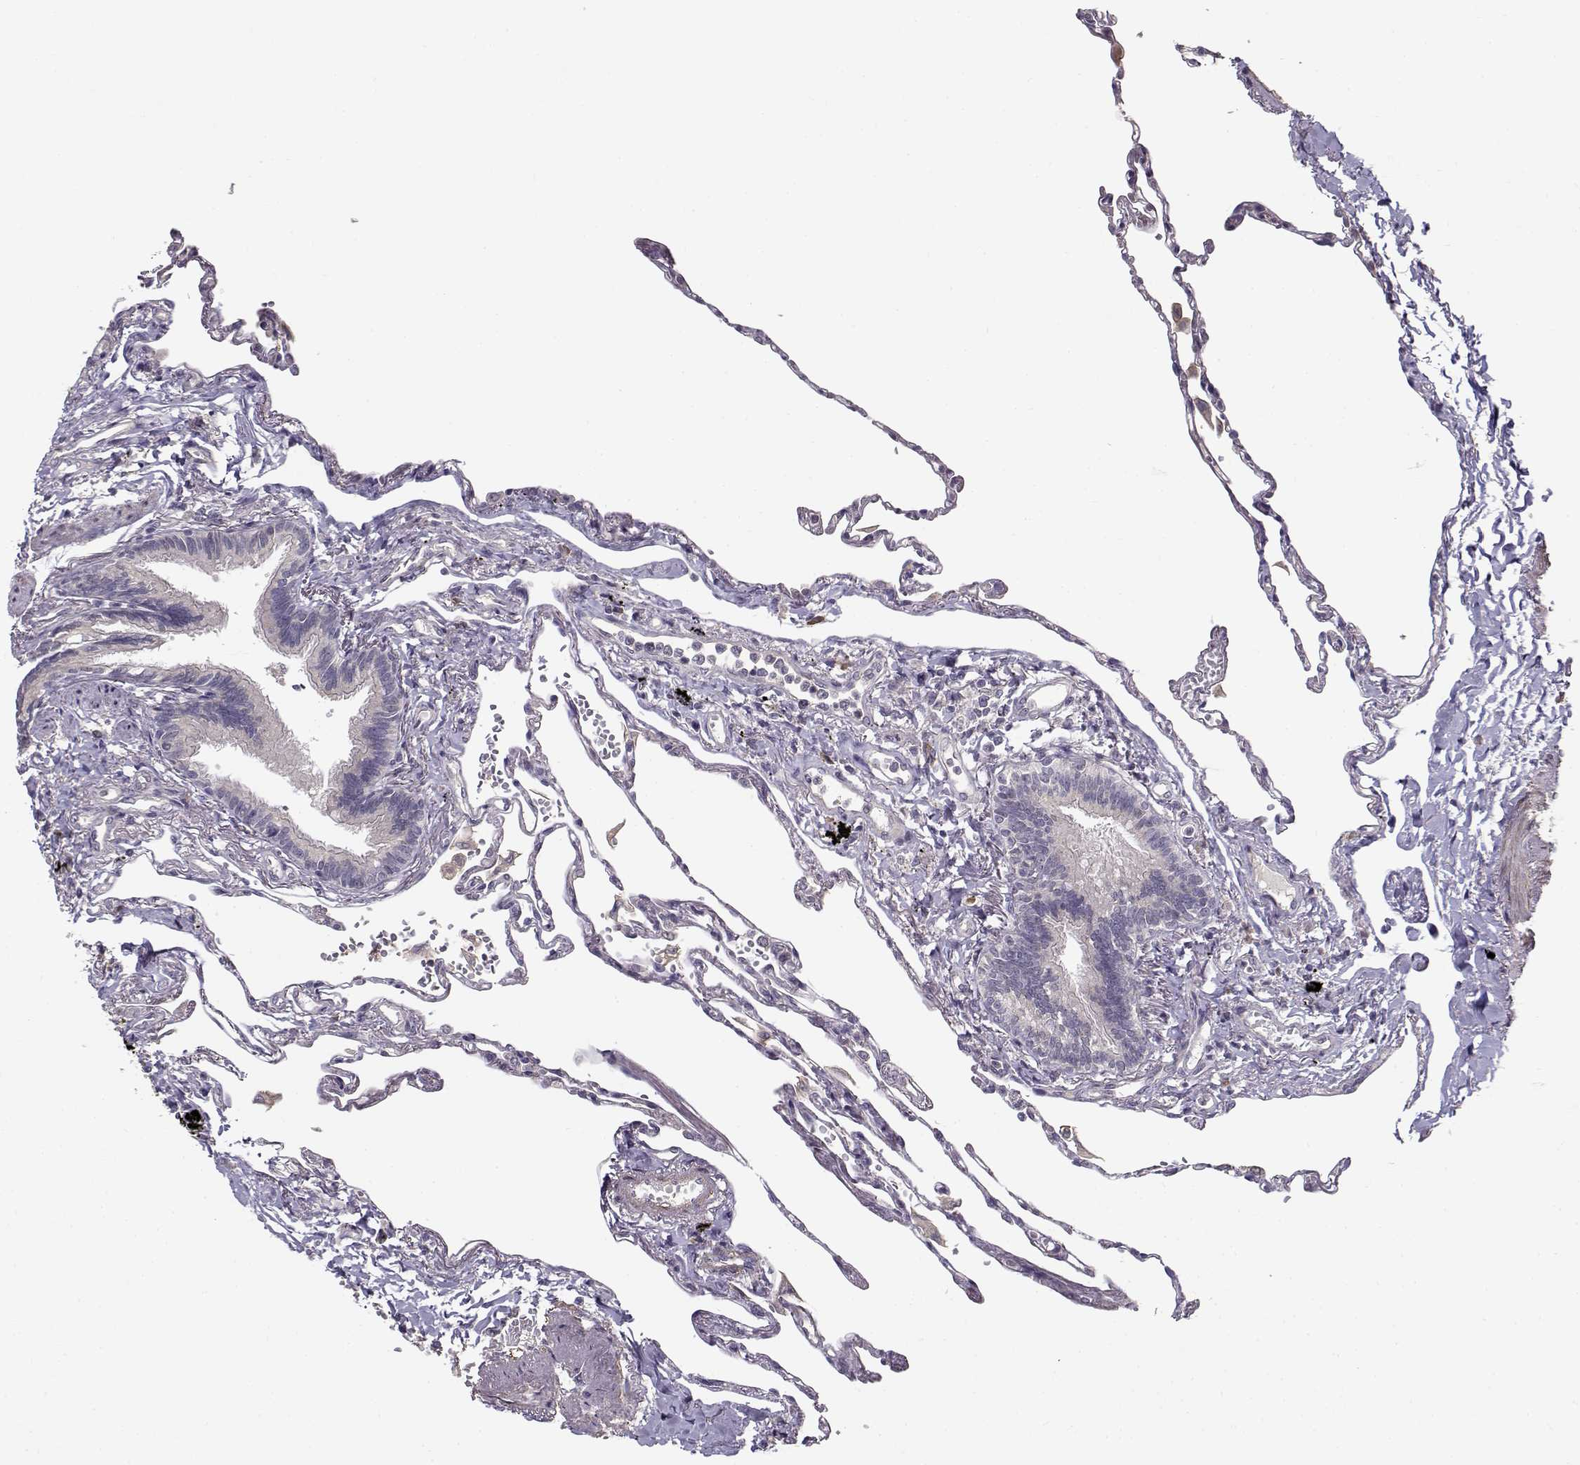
{"staining": {"intensity": "negative", "quantity": "none", "location": "none"}, "tissue": "lung", "cell_type": "Alveolar cells", "image_type": "normal", "snomed": [{"axis": "morphology", "description": "Normal tissue, NOS"}, {"axis": "topography", "description": "Lung"}], "caption": "Histopathology image shows no significant protein staining in alveolar cells of benign lung. (Immunohistochemistry, brightfield microscopy, high magnification).", "gene": "ENTPD8", "patient": {"sex": "male", "age": 78}}